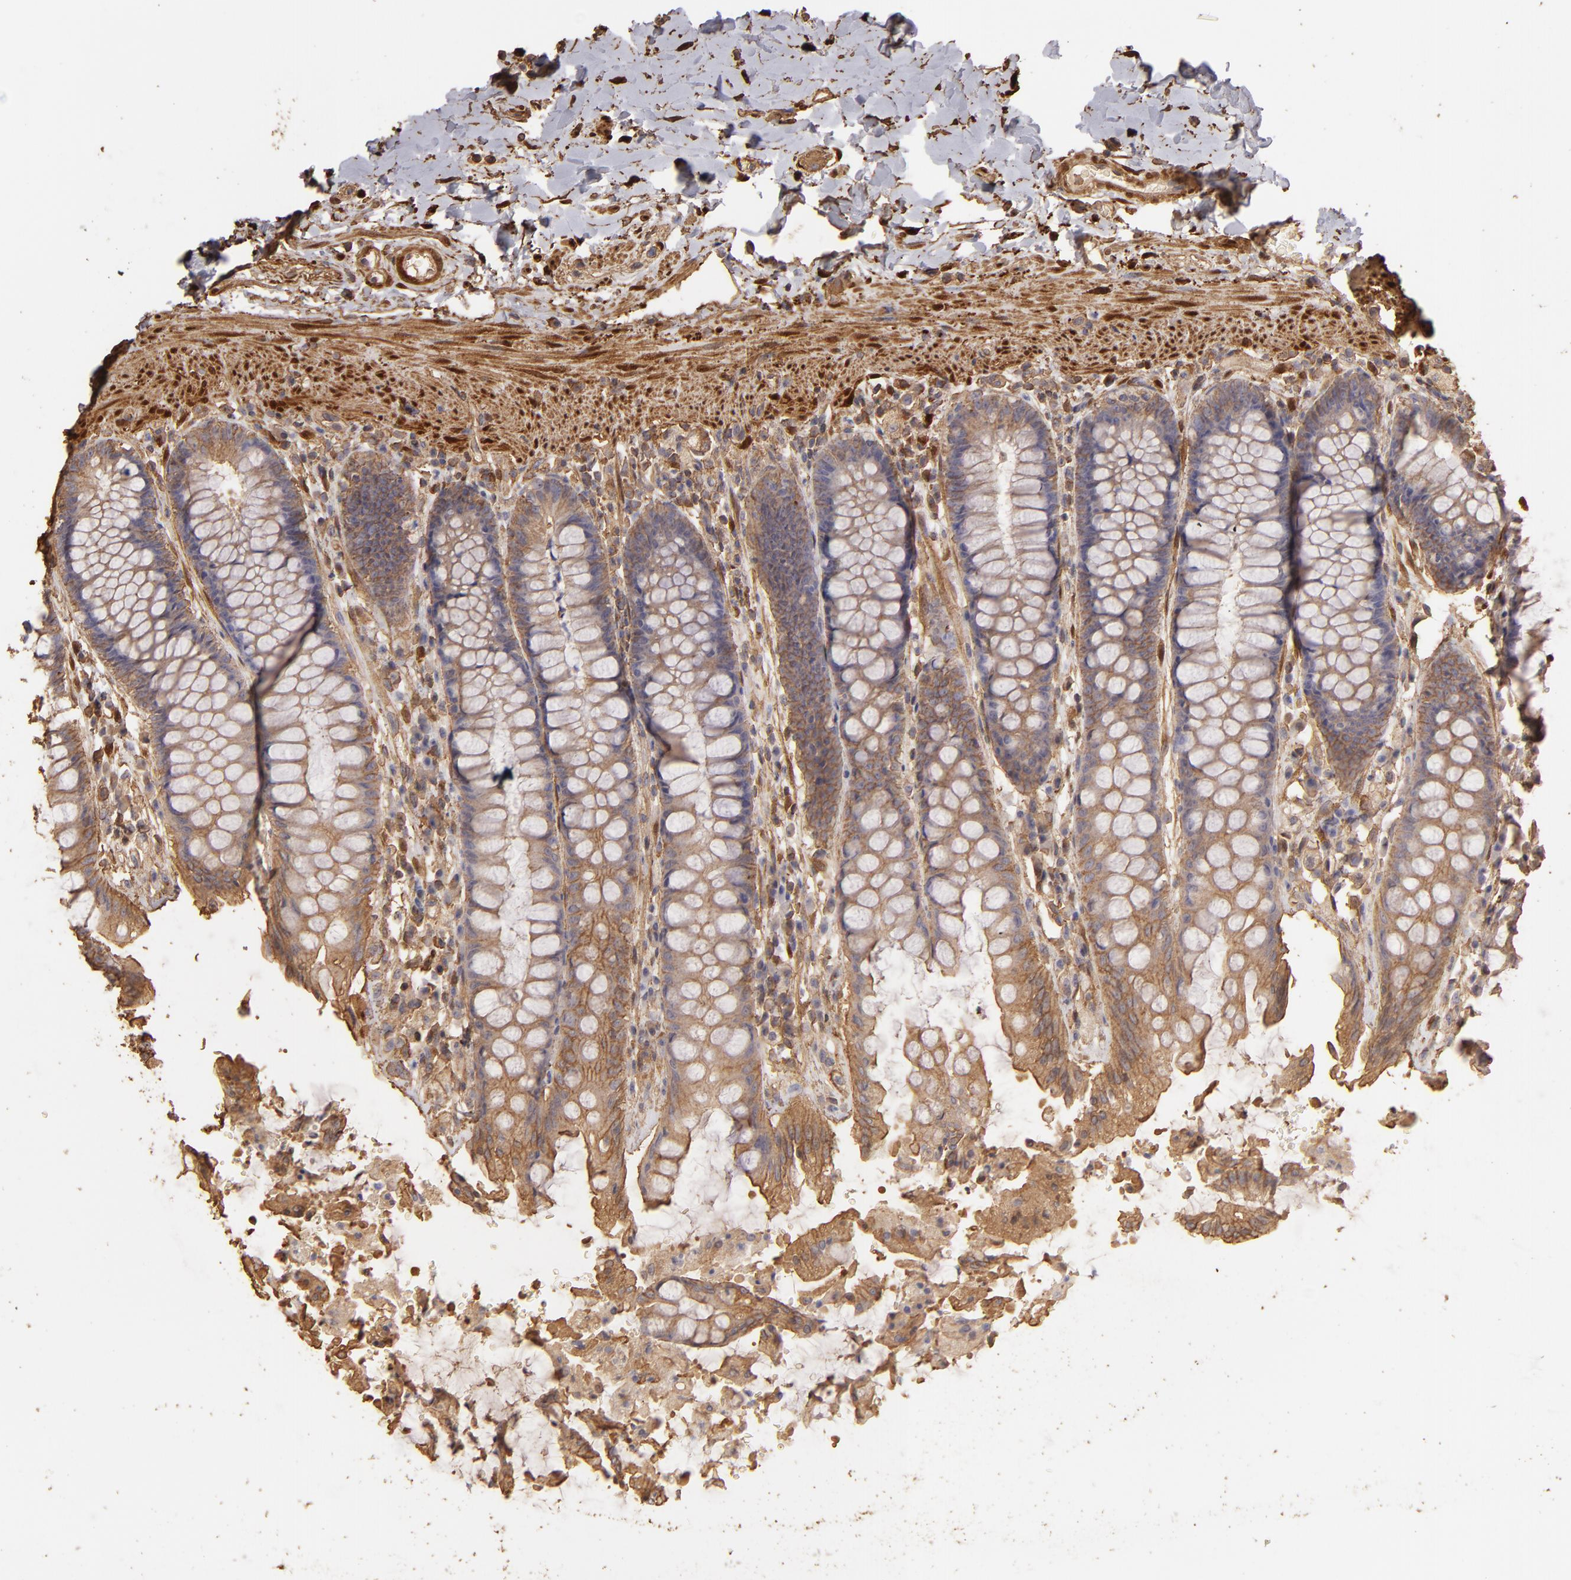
{"staining": {"intensity": "weak", "quantity": ">75%", "location": "cytoplasmic/membranous"}, "tissue": "rectum", "cell_type": "Glandular cells", "image_type": "normal", "snomed": [{"axis": "morphology", "description": "Normal tissue, NOS"}, {"axis": "topography", "description": "Rectum"}], "caption": "High-magnification brightfield microscopy of unremarkable rectum stained with DAB (3,3'-diaminobenzidine) (brown) and counterstained with hematoxylin (blue). glandular cells exhibit weak cytoplasmic/membranous positivity is identified in about>75% of cells.", "gene": "HSPB6", "patient": {"sex": "female", "age": 46}}